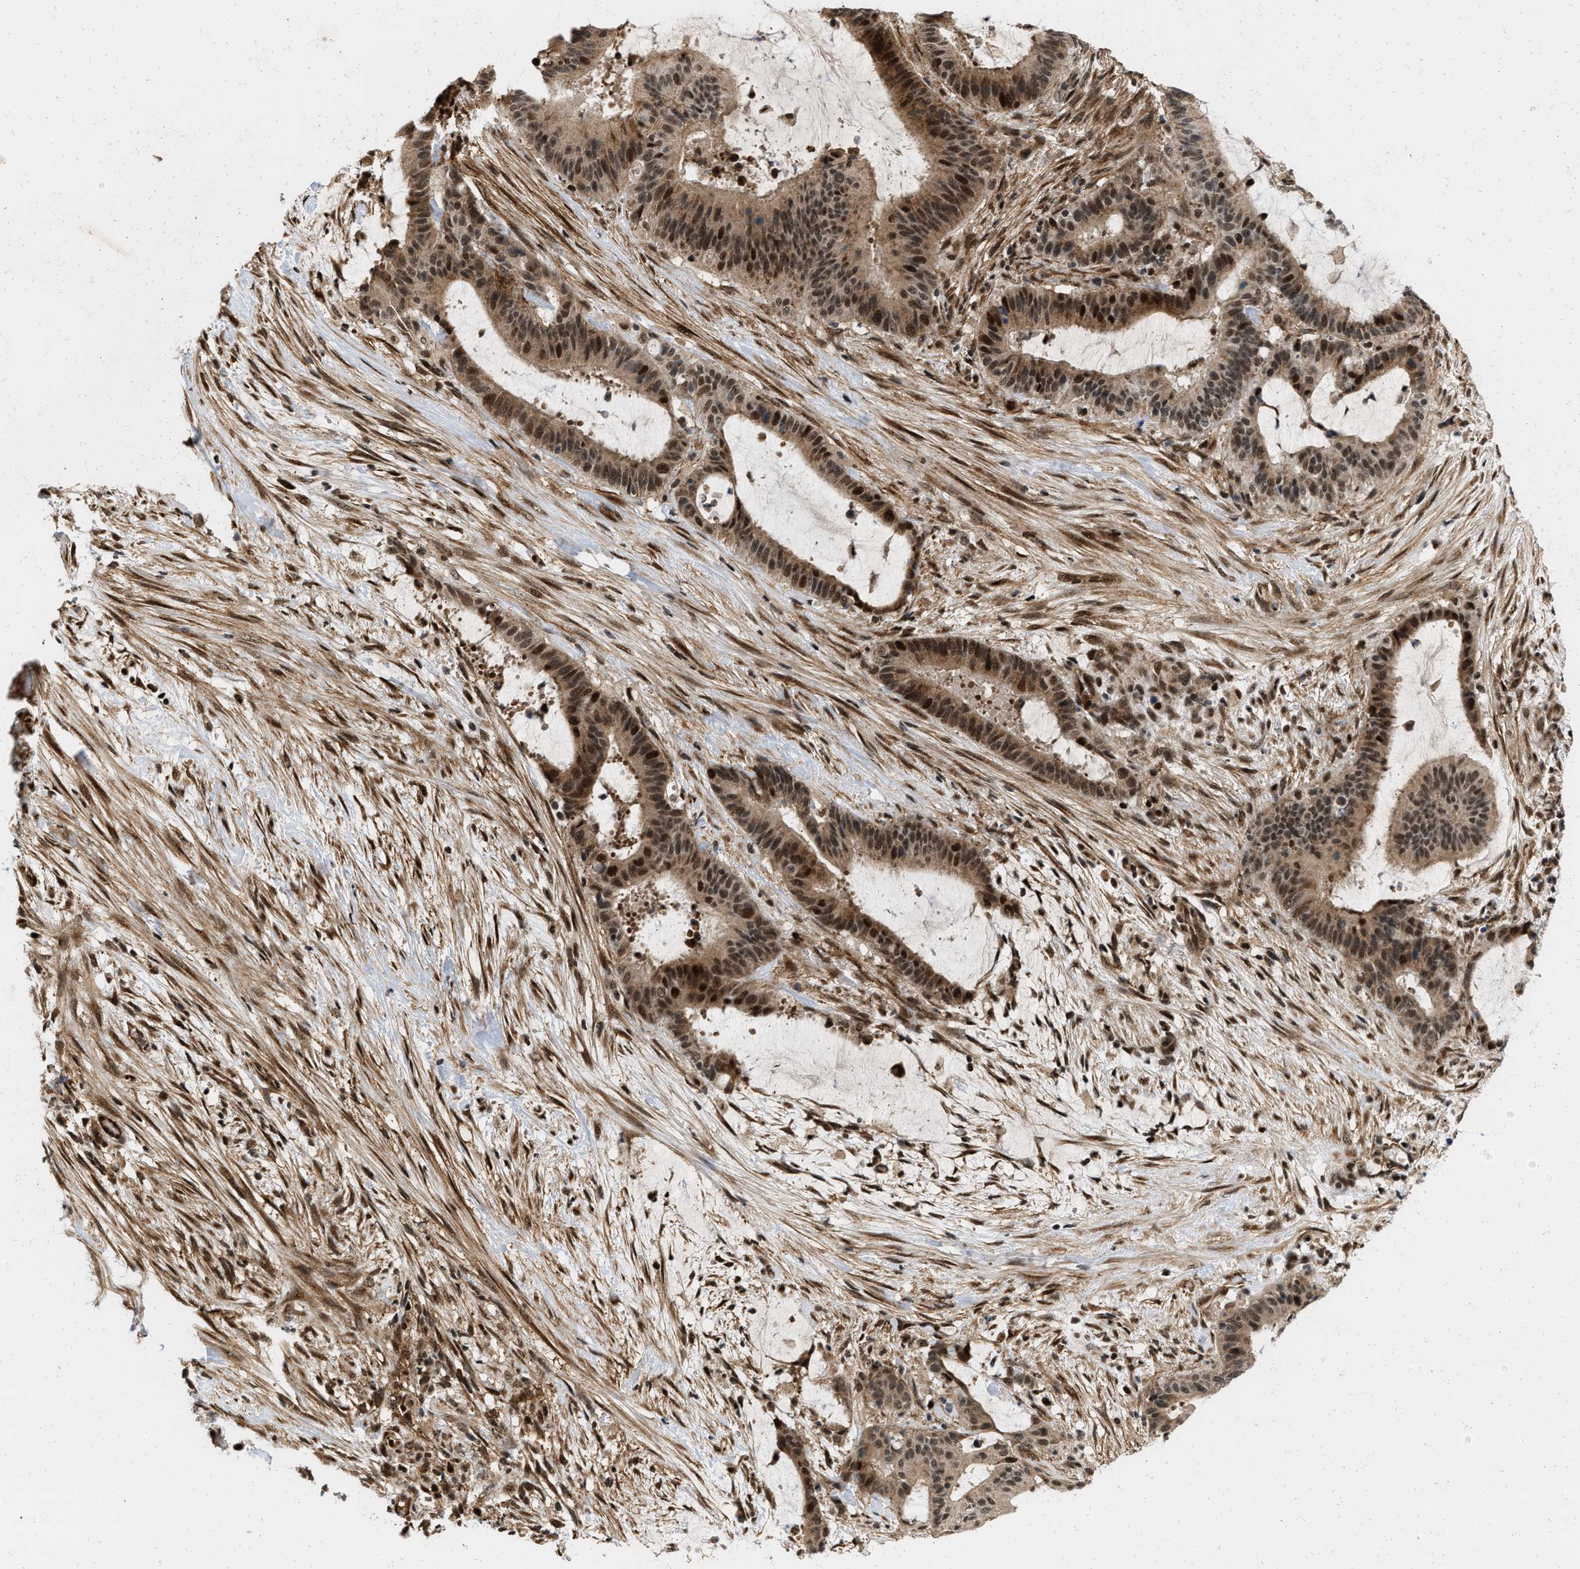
{"staining": {"intensity": "strong", "quantity": ">75%", "location": "cytoplasmic/membranous,nuclear"}, "tissue": "liver cancer", "cell_type": "Tumor cells", "image_type": "cancer", "snomed": [{"axis": "morphology", "description": "Normal tissue, NOS"}, {"axis": "morphology", "description": "Cholangiocarcinoma"}, {"axis": "topography", "description": "Liver"}, {"axis": "topography", "description": "Peripheral nerve tissue"}], "caption": "Liver cholangiocarcinoma tissue reveals strong cytoplasmic/membranous and nuclear staining in about >75% of tumor cells", "gene": "ANKRD11", "patient": {"sex": "female", "age": 73}}